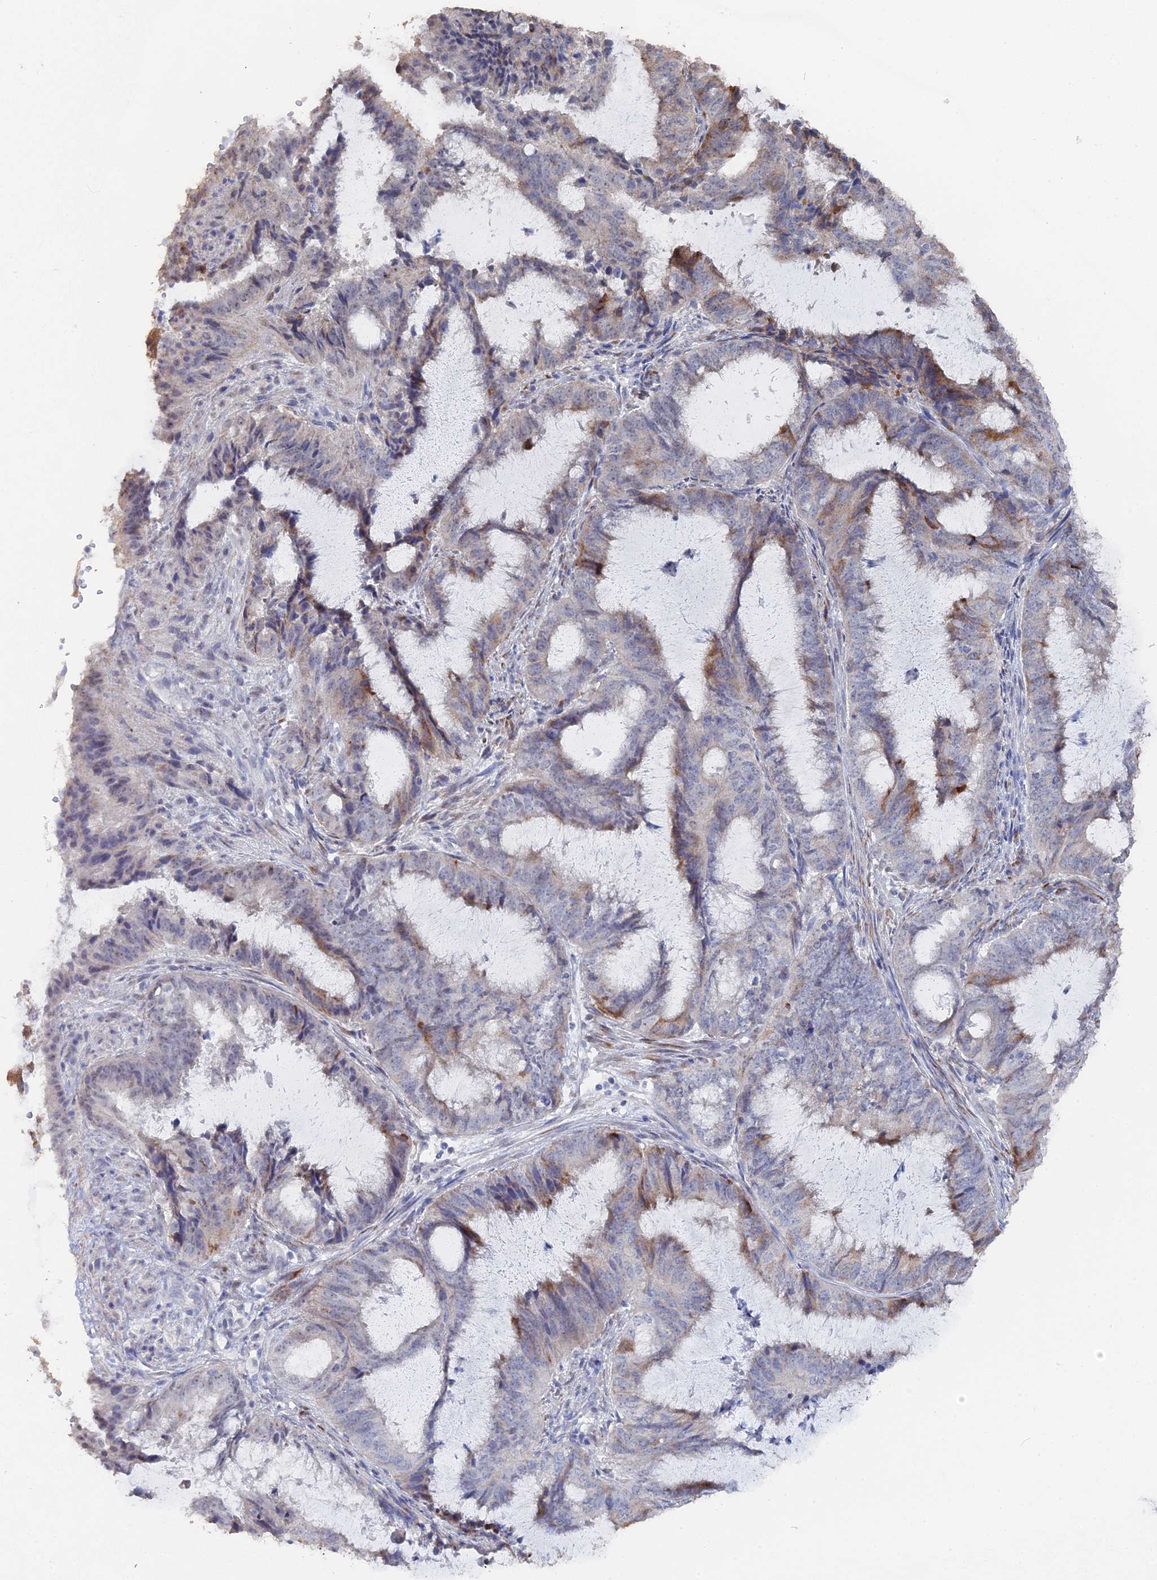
{"staining": {"intensity": "moderate", "quantity": "25%-75%", "location": "cytoplasmic/membranous"}, "tissue": "endometrial cancer", "cell_type": "Tumor cells", "image_type": "cancer", "snomed": [{"axis": "morphology", "description": "Adenocarcinoma, NOS"}, {"axis": "topography", "description": "Endometrium"}], "caption": "IHC staining of endometrial adenocarcinoma, which displays medium levels of moderate cytoplasmic/membranous staining in approximately 25%-75% of tumor cells indicating moderate cytoplasmic/membranous protein positivity. The staining was performed using DAB (3,3'-diaminobenzidine) (brown) for protein detection and nuclei were counterstained in hematoxylin (blue).", "gene": "SEMG2", "patient": {"sex": "female", "age": 51}}